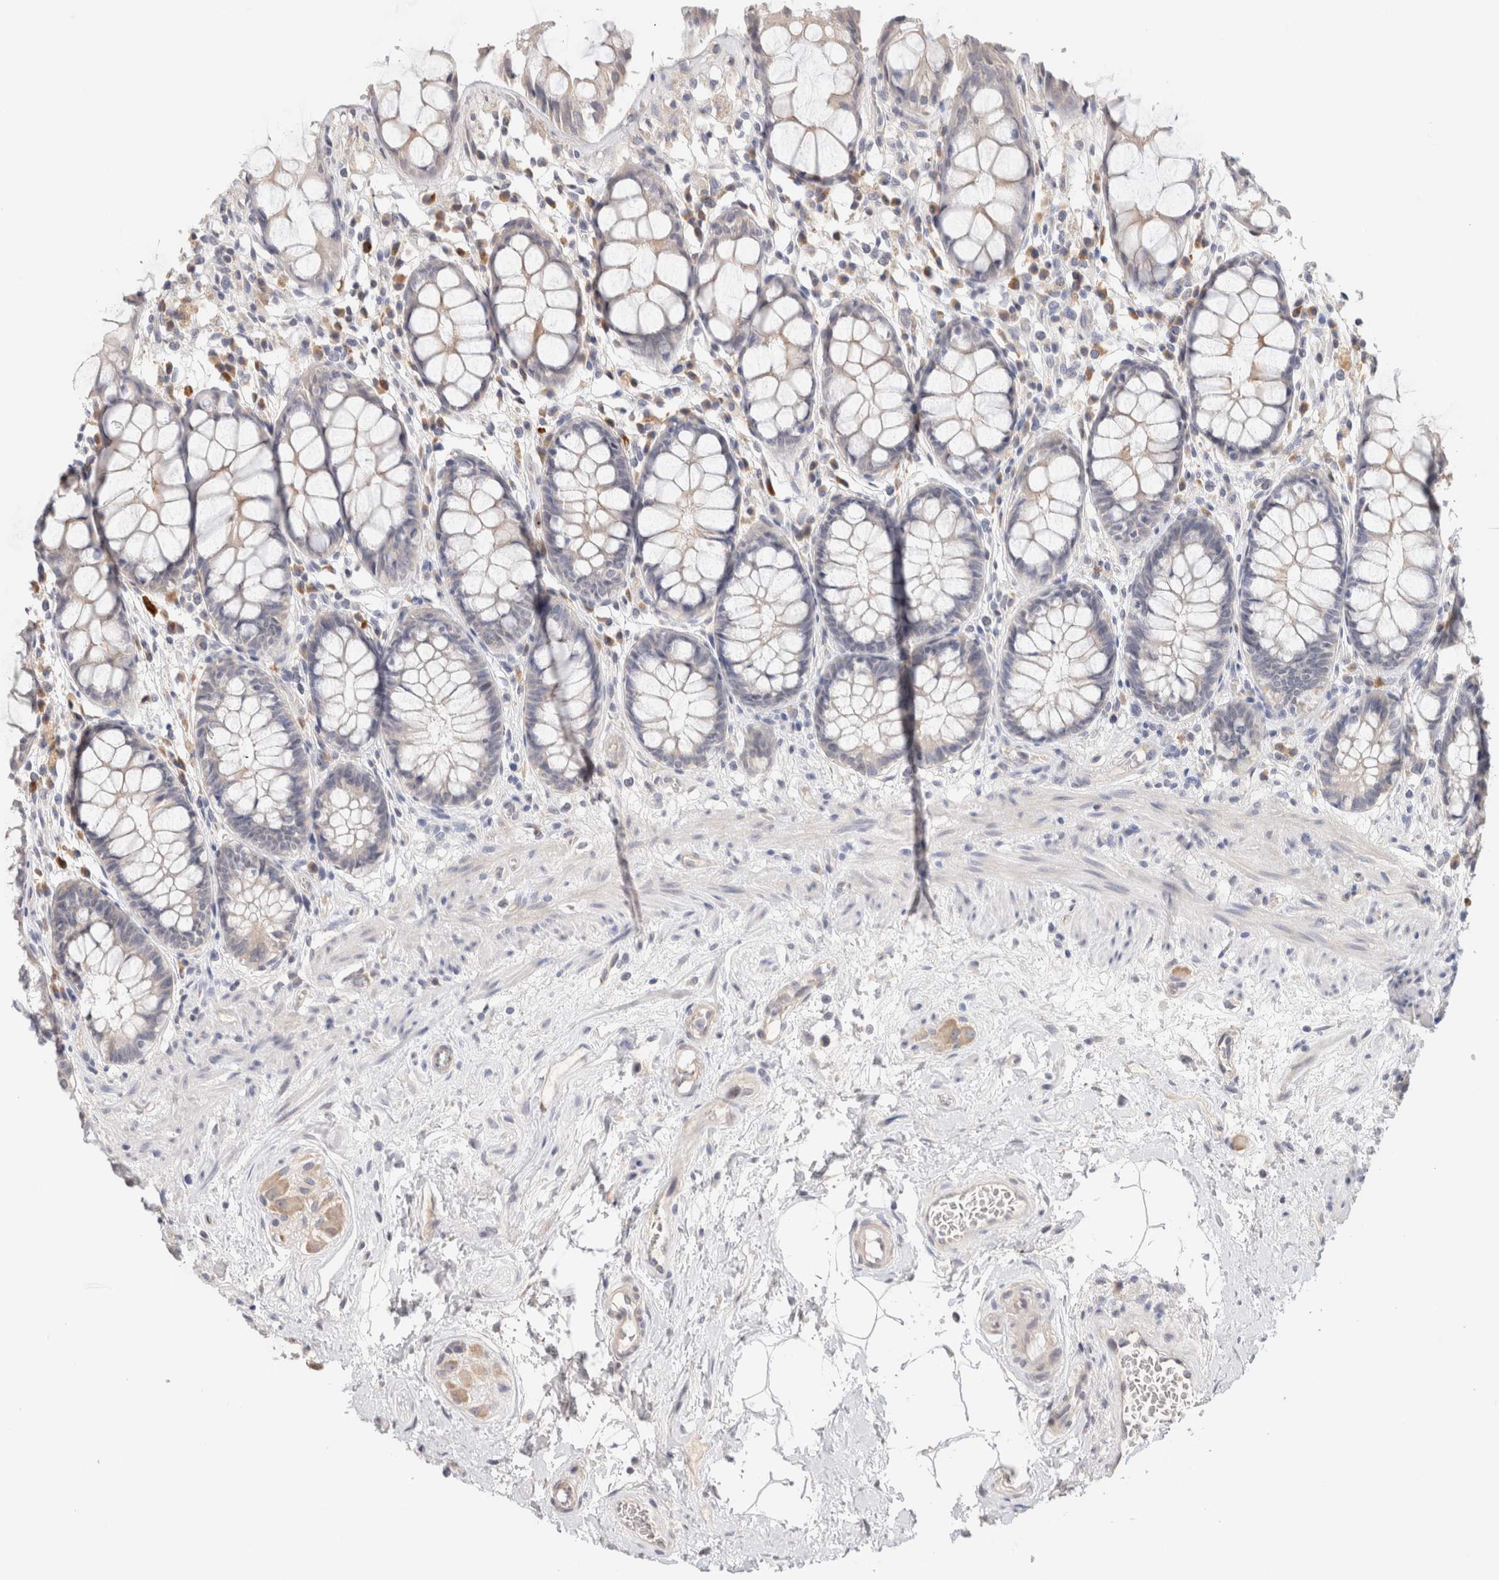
{"staining": {"intensity": "weak", "quantity": "<25%", "location": "cytoplasmic/membranous"}, "tissue": "rectum", "cell_type": "Glandular cells", "image_type": "normal", "snomed": [{"axis": "morphology", "description": "Normal tissue, NOS"}, {"axis": "topography", "description": "Rectum"}], "caption": "IHC image of normal rectum: rectum stained with DAB (3,3'-diaminobenzidine) exhibits no significant protein expression in glandular cells.", "gene": "SPRTN", "patient": {"sex": "male", "age": 64}}